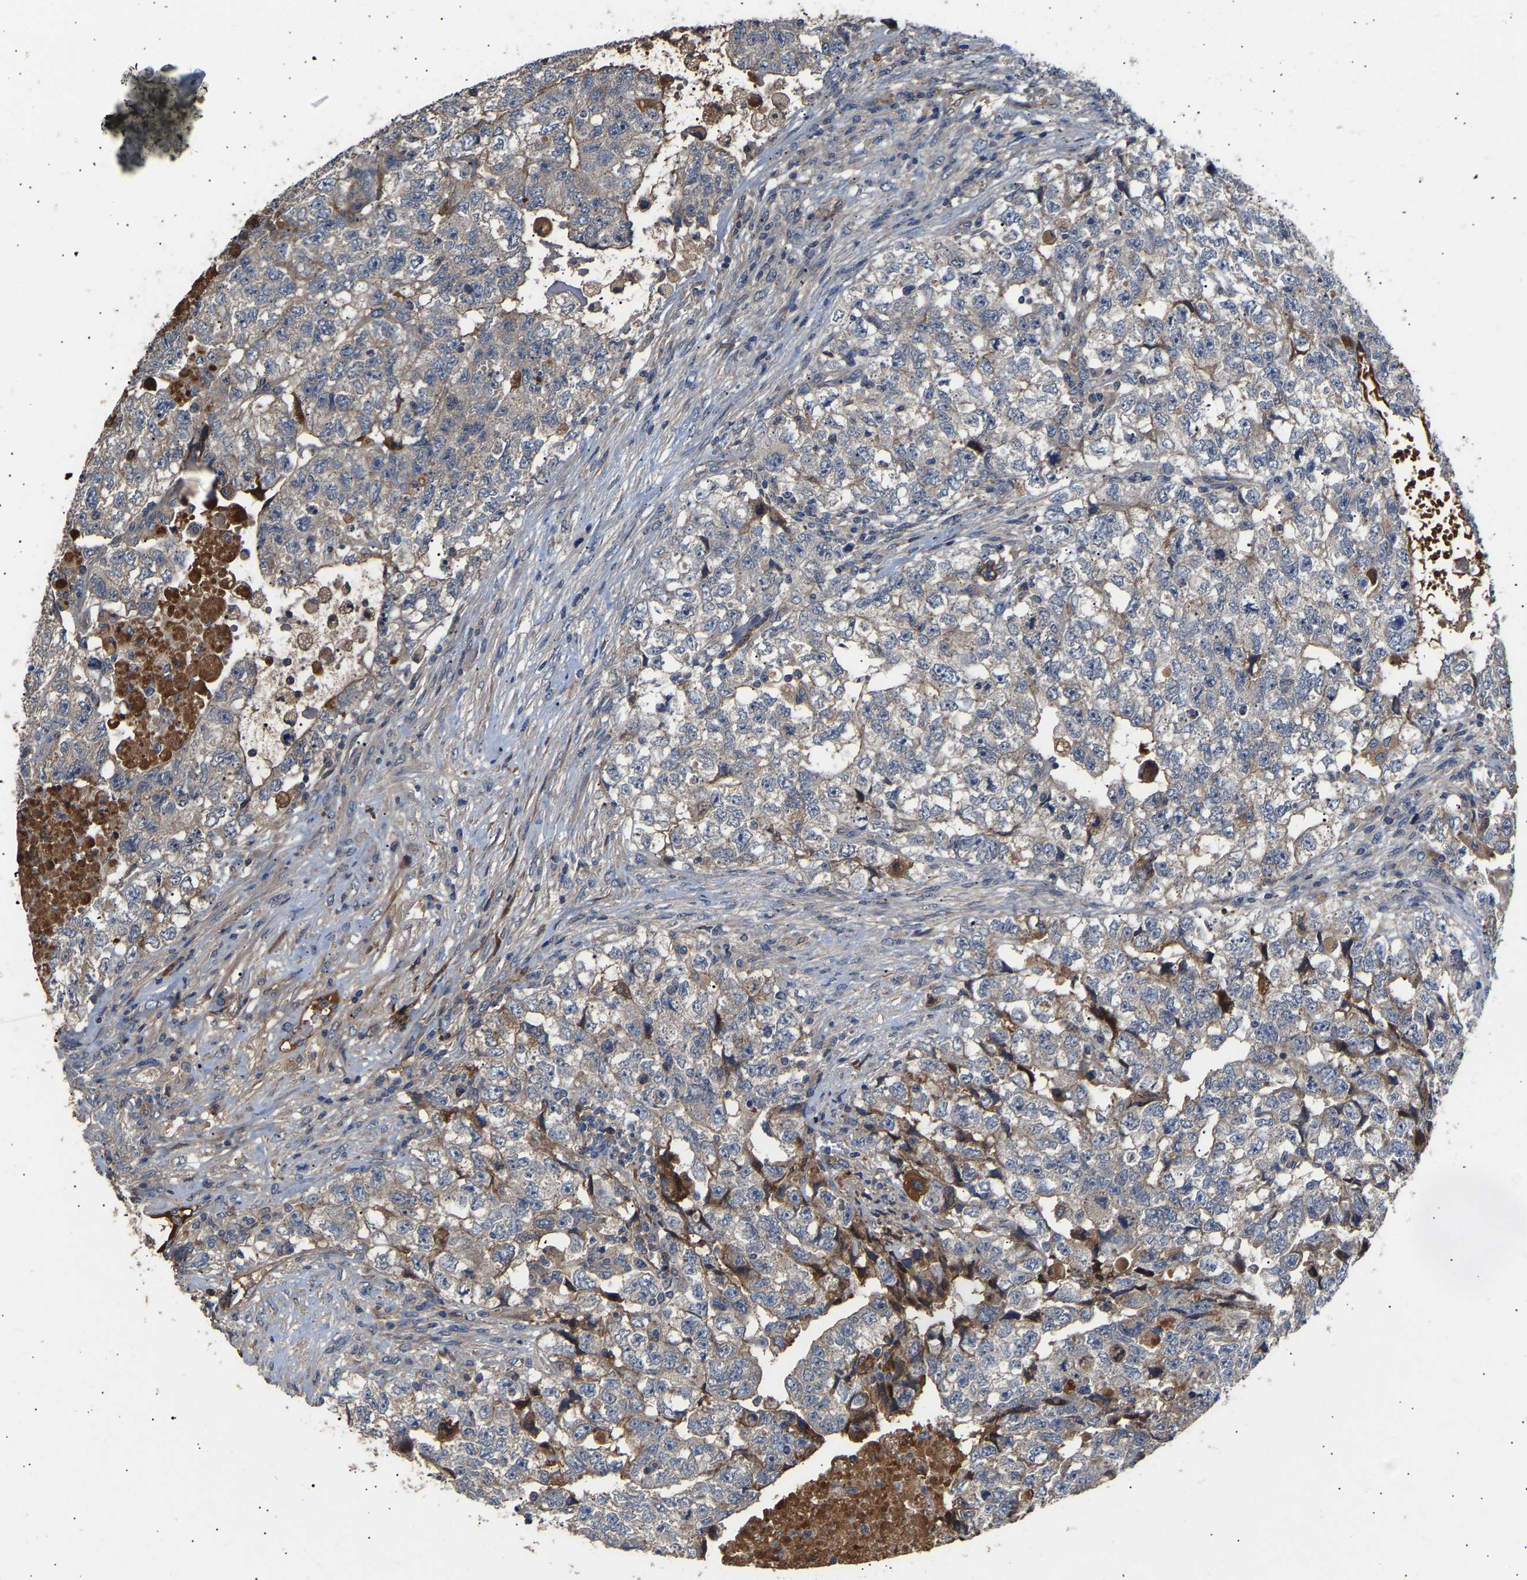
{"staining": {"intensity": "moderate", "quantity": "<25%", "location": "cytoplasmic/membranous"}, "tissue": "testis cancer", "cell_type": "Tumor cells", "image_type": "cancer", "snomed": [{"axis": "morphology", "description": "Carcinoma, Embryonal, NOS"}, {"axis": "topography", "description": "Testis"}], "caption": "Brown immunohistochemical staining in testis embryonal carcinoma shows moderate cytoplasmic/membranous positivity in approximately <25% of tumor cells.", "gene": "KASH5", "patient": {"sex": "male", "age": 36}}